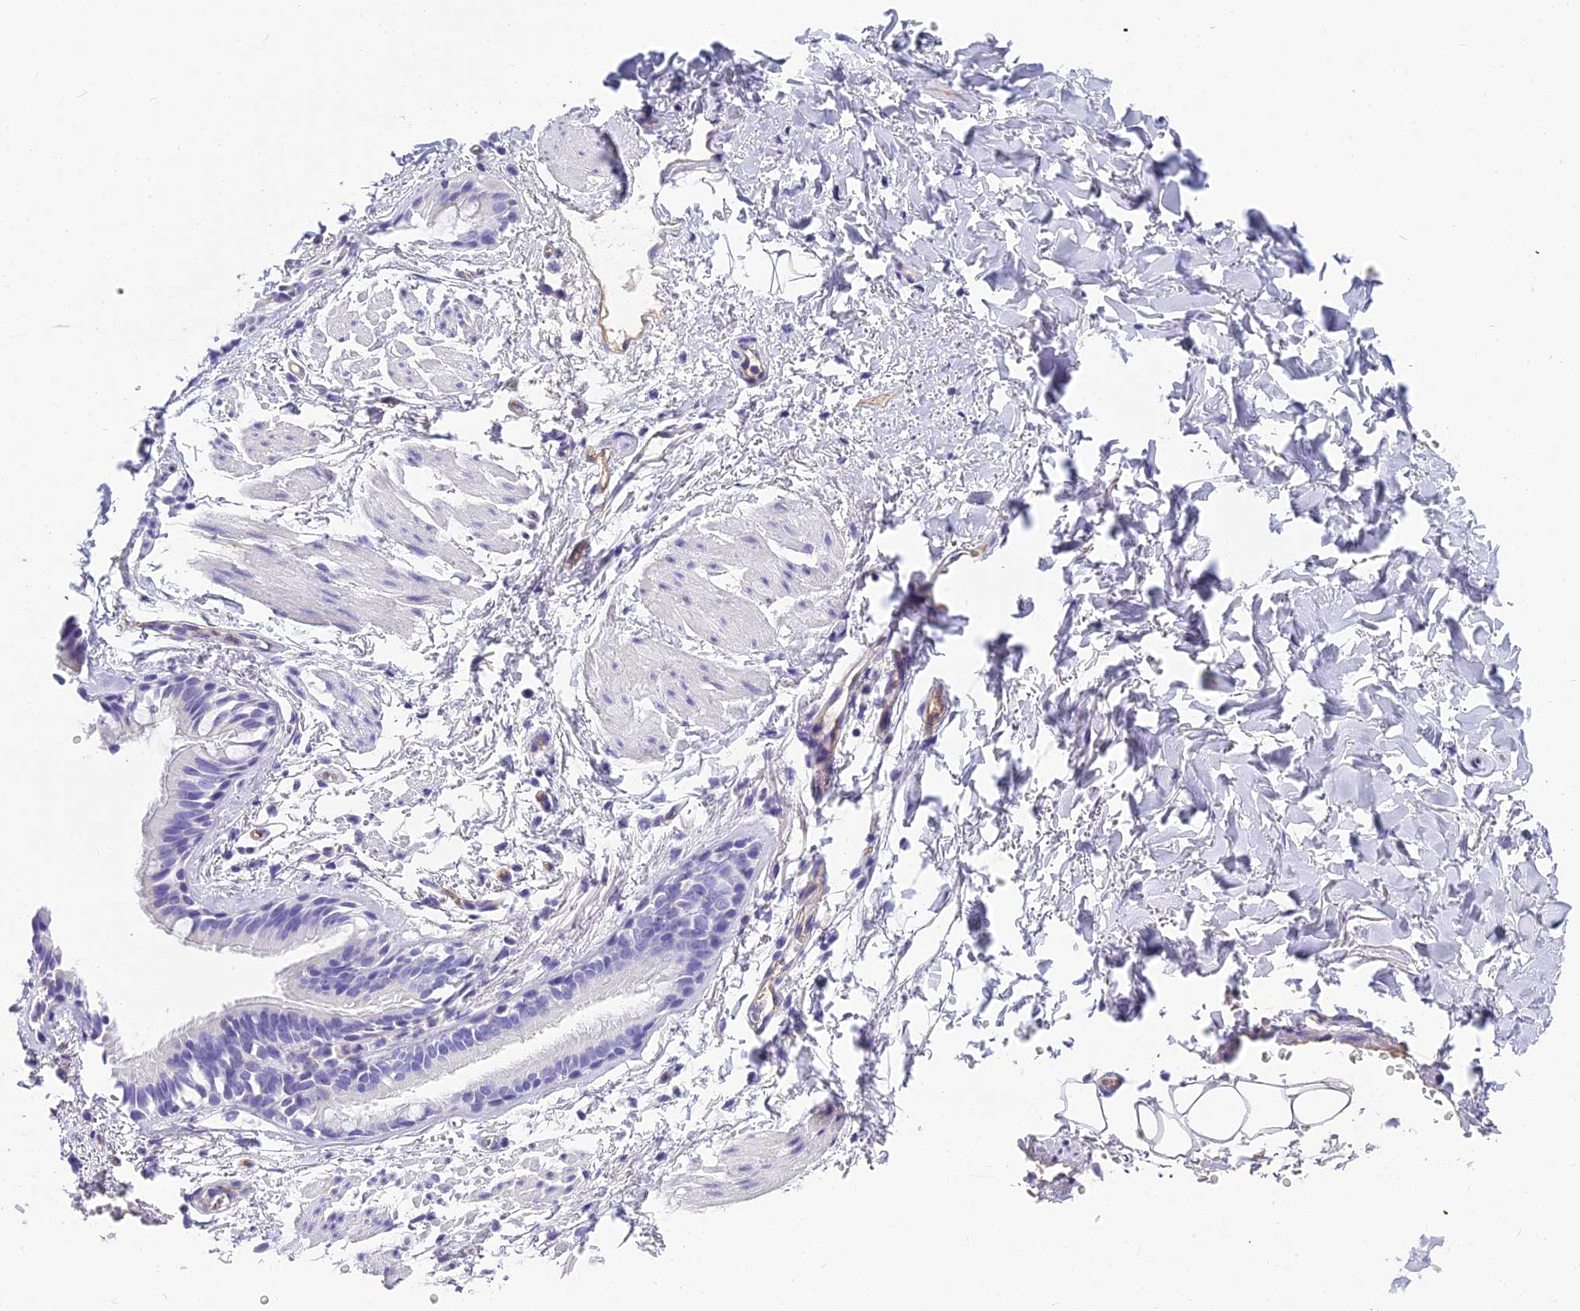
{"staining": {"intensity": "negative", "quantity": "none", "location": "none"}, "tissue": "adipose tissue", "cell_type": "Adipocytes", "image_type": "normal", "snomed": [{"axis": "morphology", "description": "Normal tissue, NOS"}, {"axis": "topography", "description": "Lymph node"}, {"axis": "topography", "description": "Bronchus"}], "caption": "The immunohistochemistry histopathology image has no significant staining in adipocytes of adipose tissue.", "gene": "NINJ1", "patient": {"sex": "male", "age": 63}}